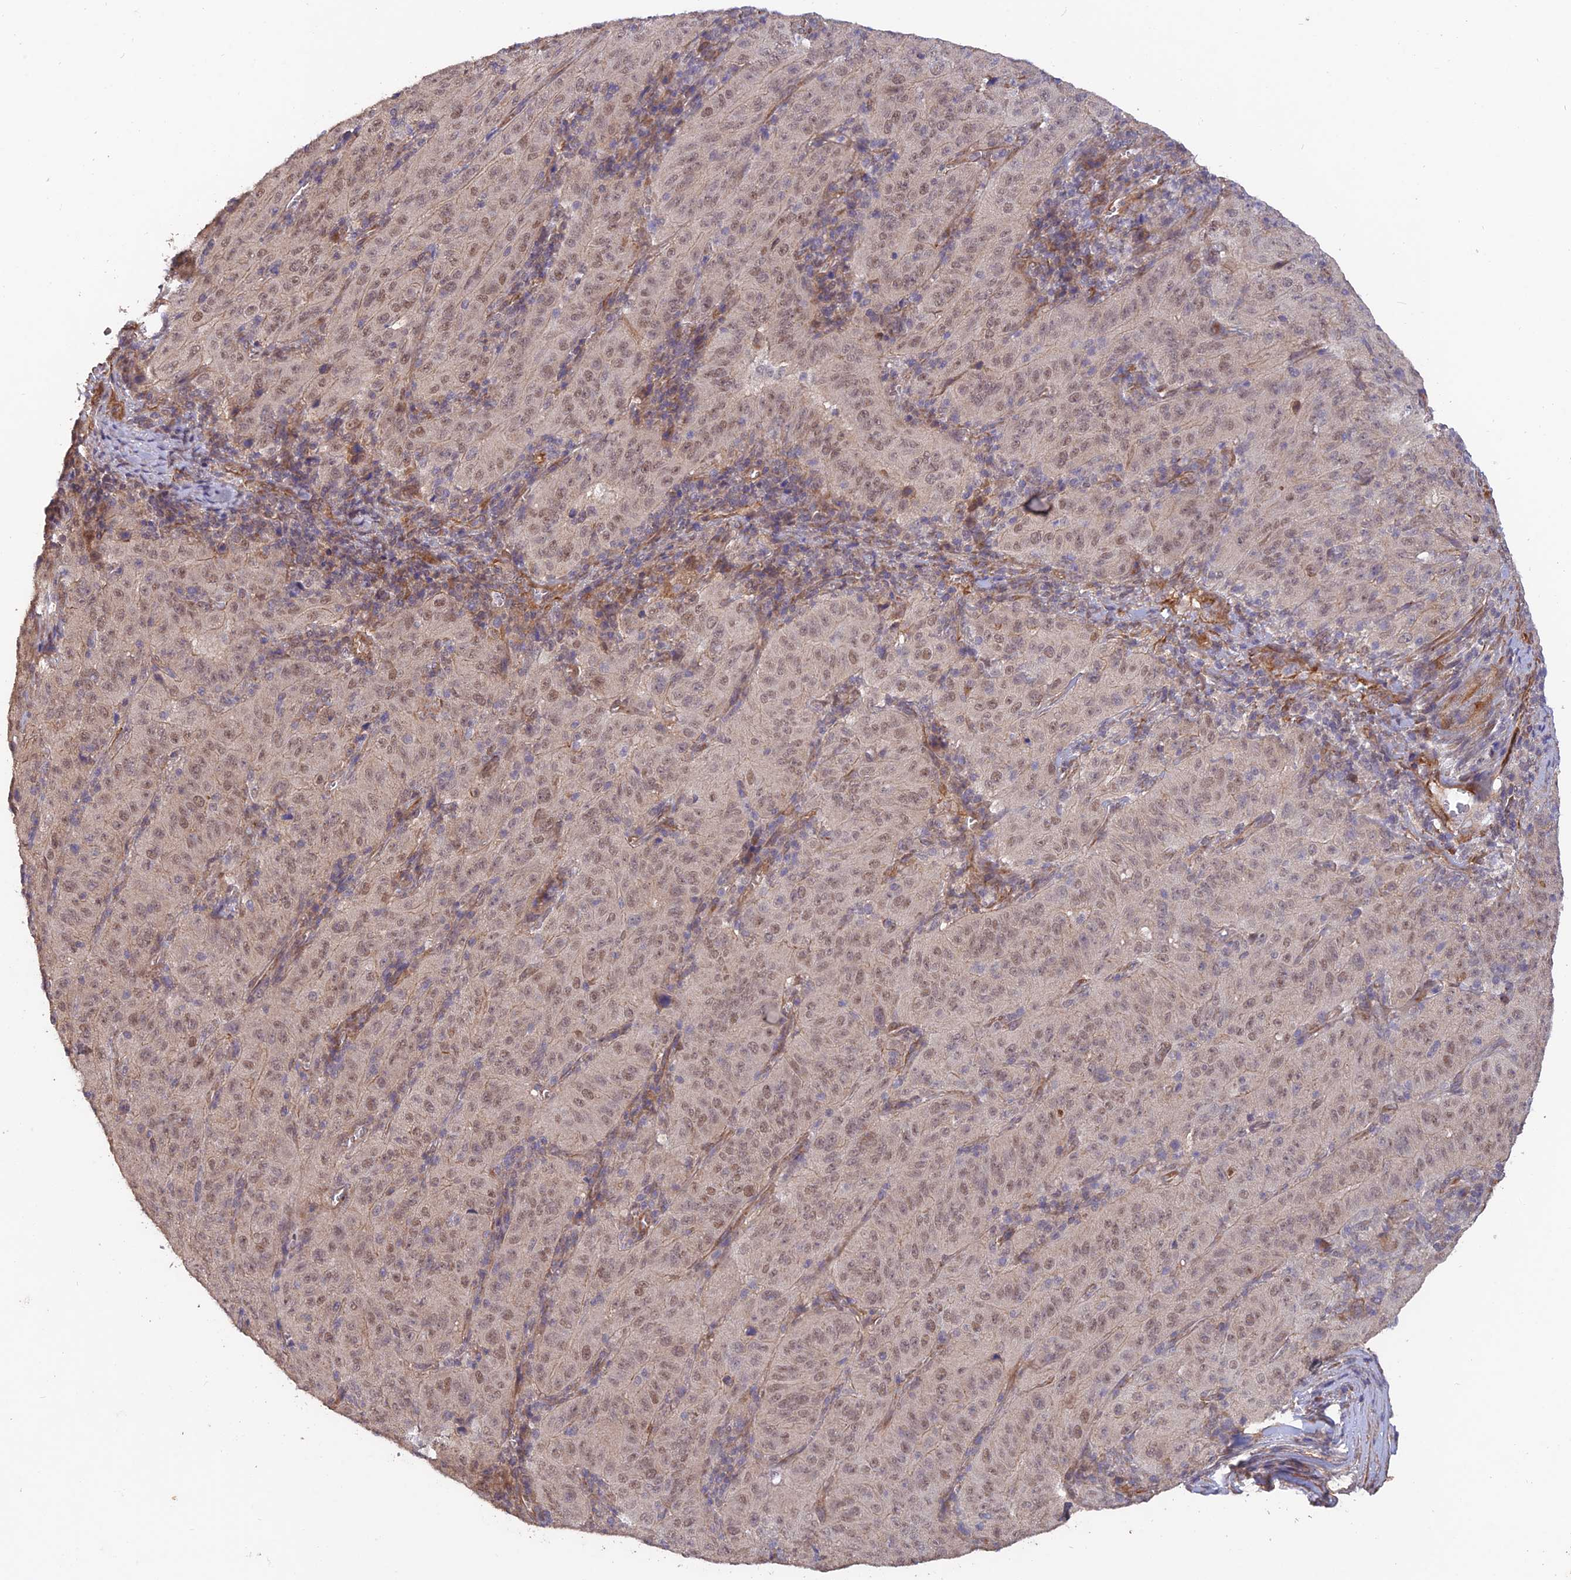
{"staining": {"intensity": "weak", "quantity": "25%-75%", "location": "nuclear"}, "tissue": "pancreatic cancer", "cell_type": "Tumor cells", "image_type": "cancer", "snomed": [{"axis": "morphology", "description": "Adenocarcinoma, NOS"}, {"axis": "topography", "description": "Pancreas"}], "caption": "Immunohistochemical staining of pancreatic cancer (adenocarcinoma) exhibits low levels of weak nuclear protein expression in about 25%-75% of tumor cells.", "gene": "PAGR1", "patient": {"sex": "male", "age": 63}}